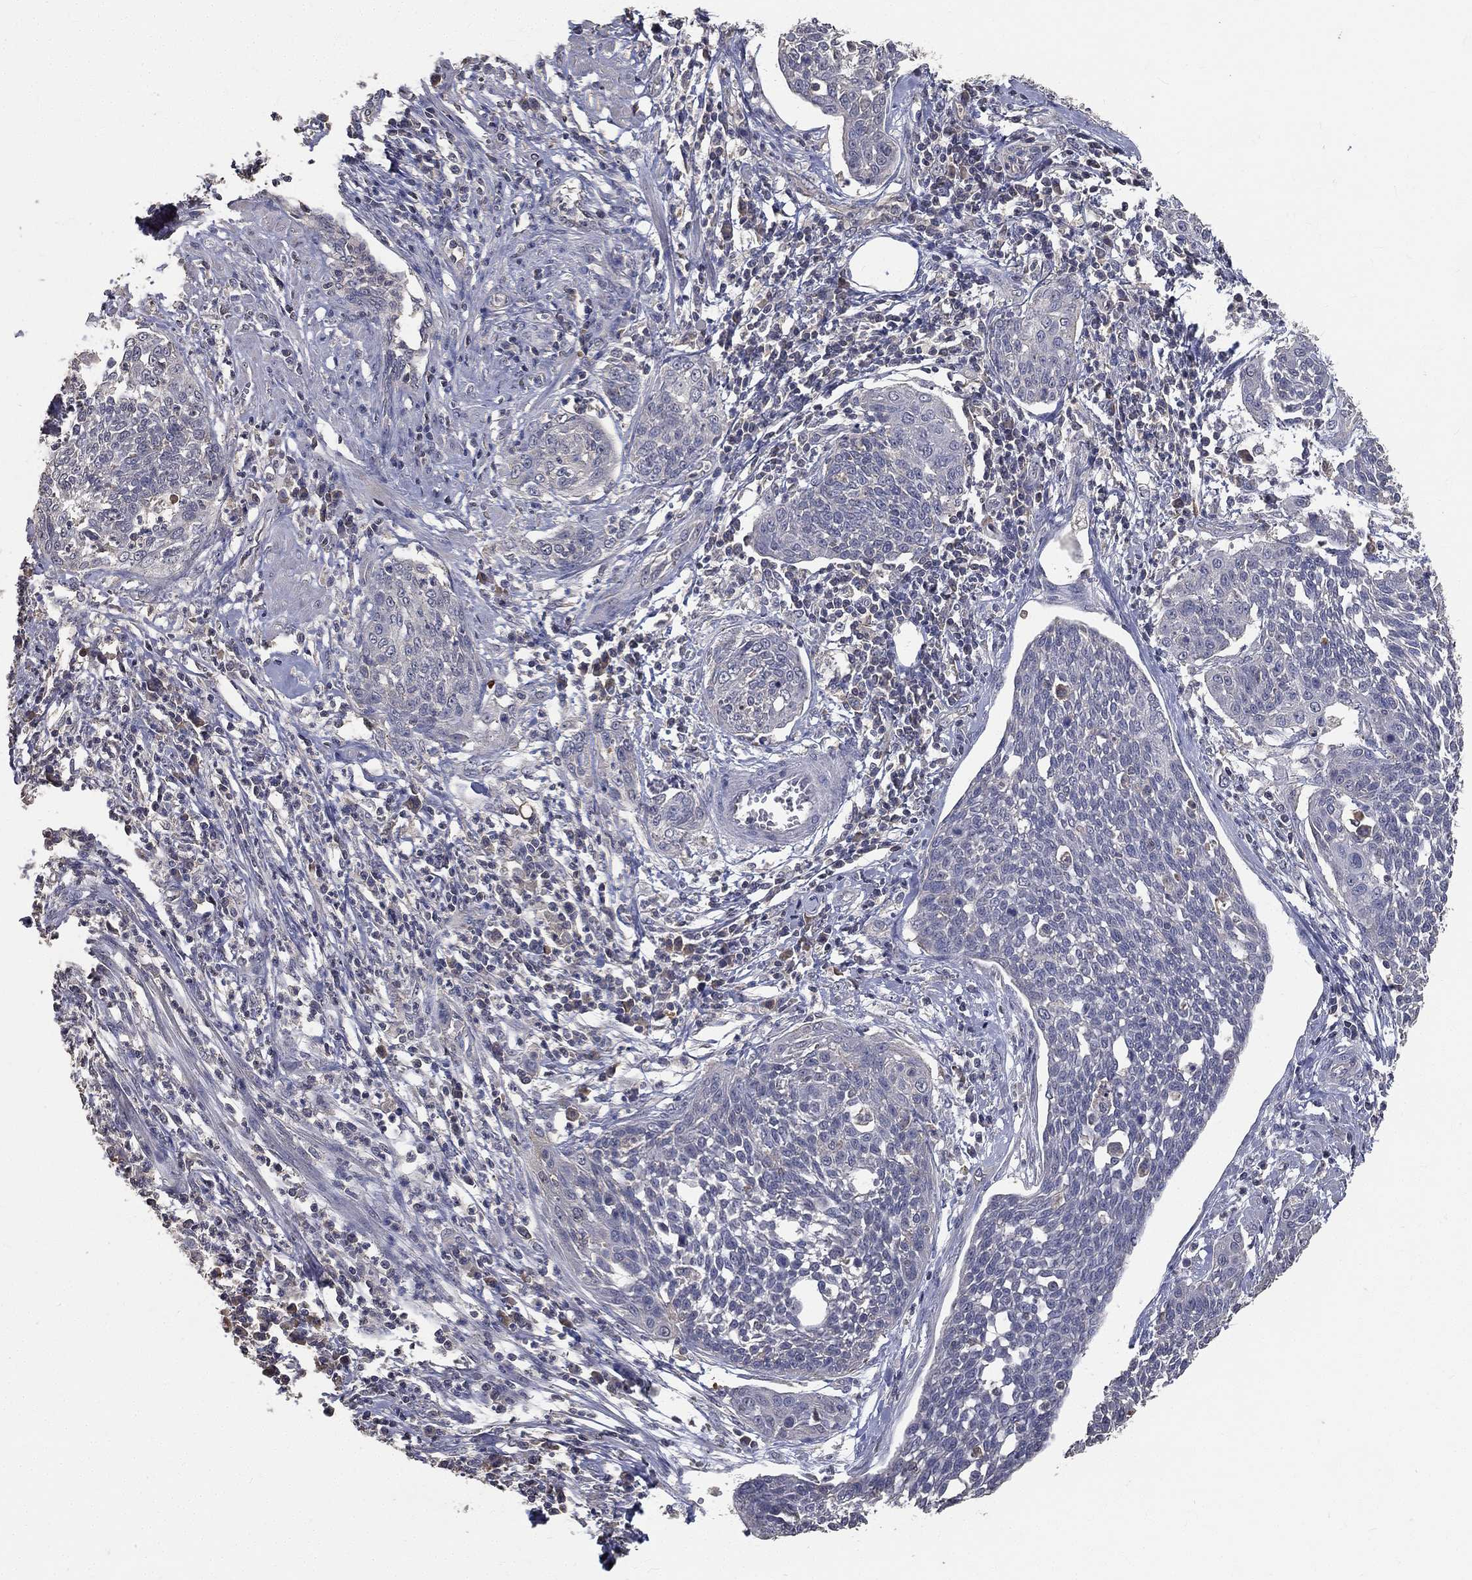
{"staining": {"intensity": "negative", "quantity": "none", "location": "none"}, "tissue": "cervical cancer", "cell_type": "Tumor cells", "image_type": "cancer", "snomed": [{"axis": "morphology", "description": "Squamous cell carcinoma, NOS"}, {"axis": "topography", "description": "Cervix"}], "caption": "This is an immunohistochemistry (IHC) histopathology image of human cervical cancer (squamous cell carcinoma). There is no positivity in tumor cells.", "gene": "SNAP25", "patient": {"sex": "female", "age": 34}}